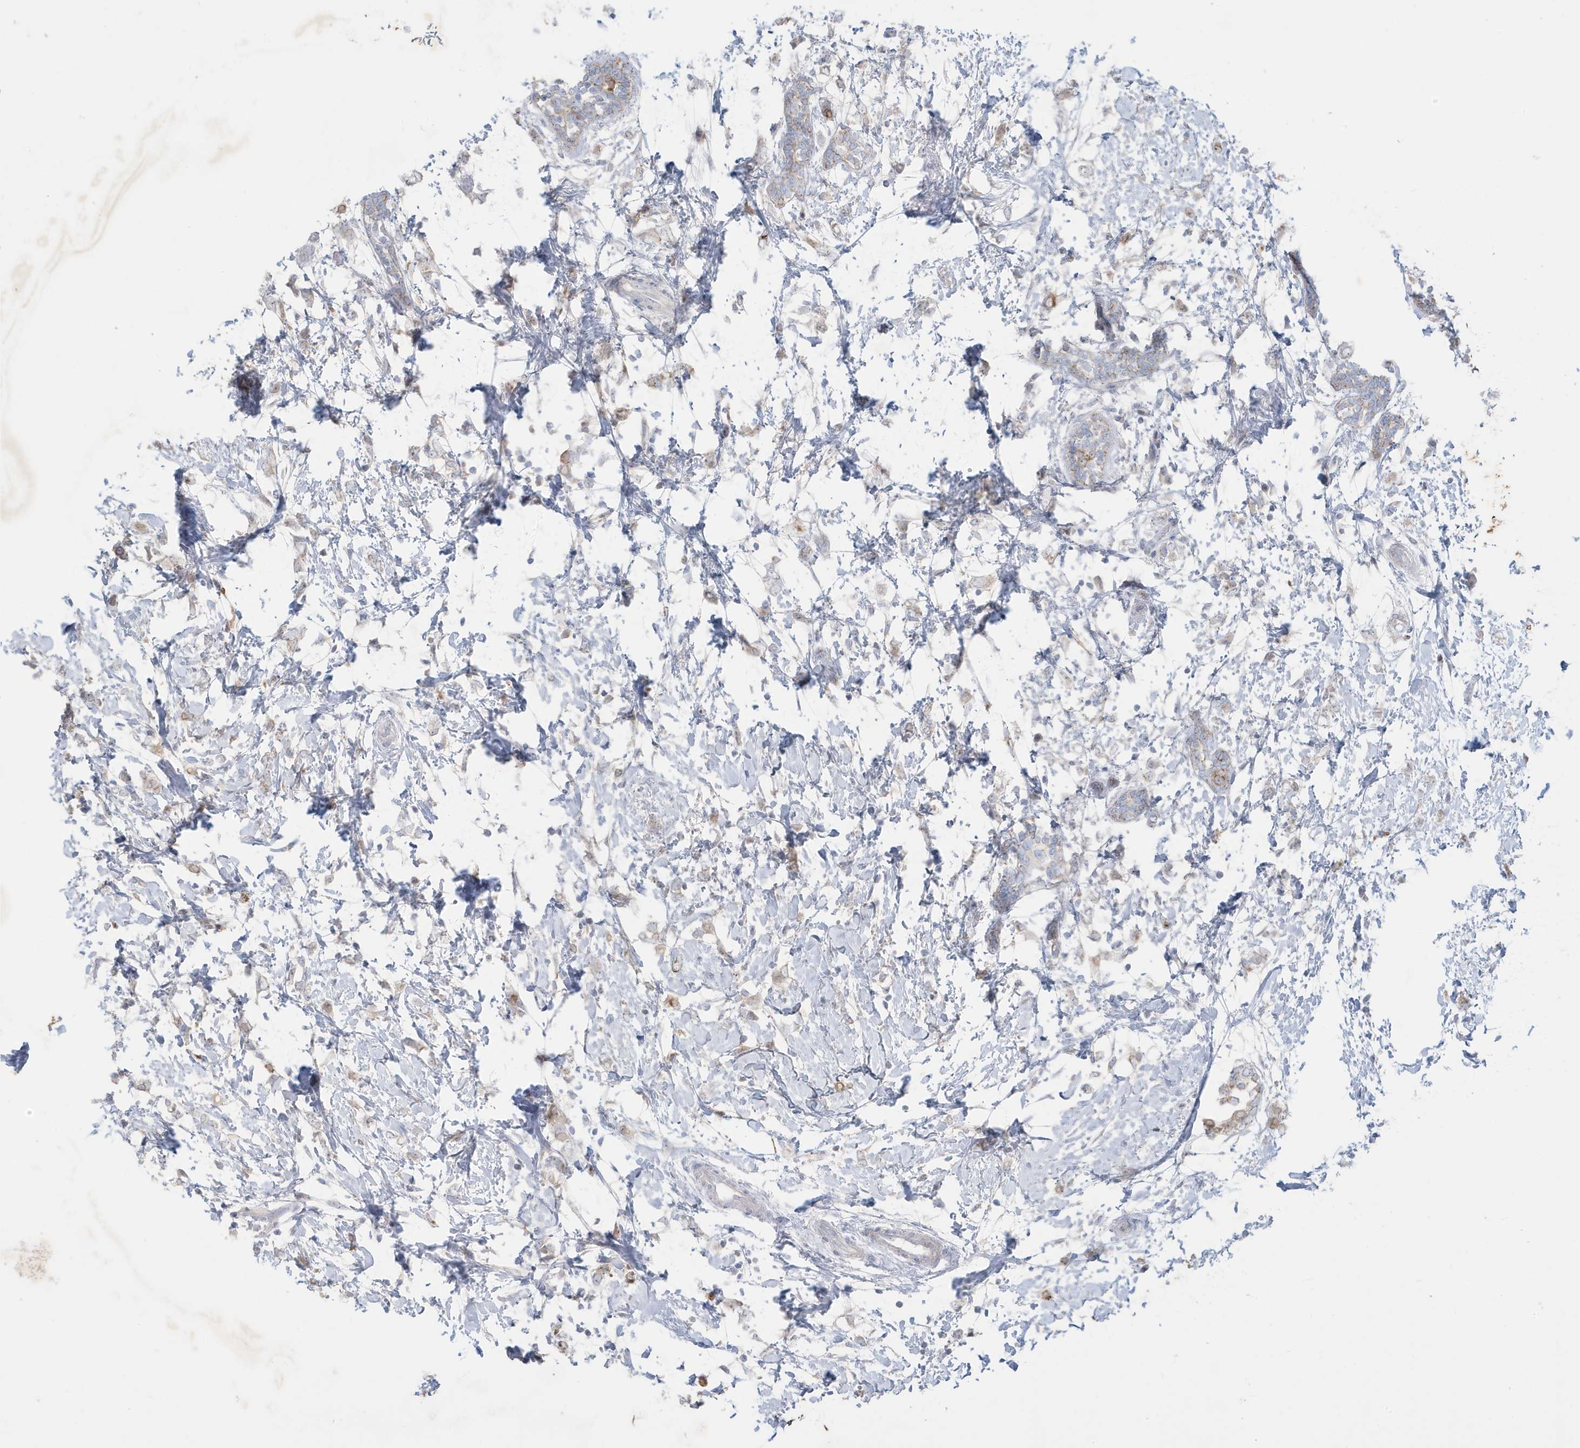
{"staining": {"intensity": "negative", "quantity": "none", "location": "none"}, "tissue": "breast cancer", "cell_type": "Tumor cells", "image_type": "cancer", "snomed": [{"axis": "morphology", "description": "Normal tissue, NOS"}, {"axis": "morphology", "description": "Lobular carcinoma"}, {"axis": "topography", "description": "Breast"}], "caption": "IHC histopathology image of human breast lobular carcinoma stained for a protein (brown), which displays no expression in tumor cells. (Brightfield microscopy of DAB IHC at high magnification).", "gene": "FNDC1", "patient": {"sex": "female", "age": 47}}